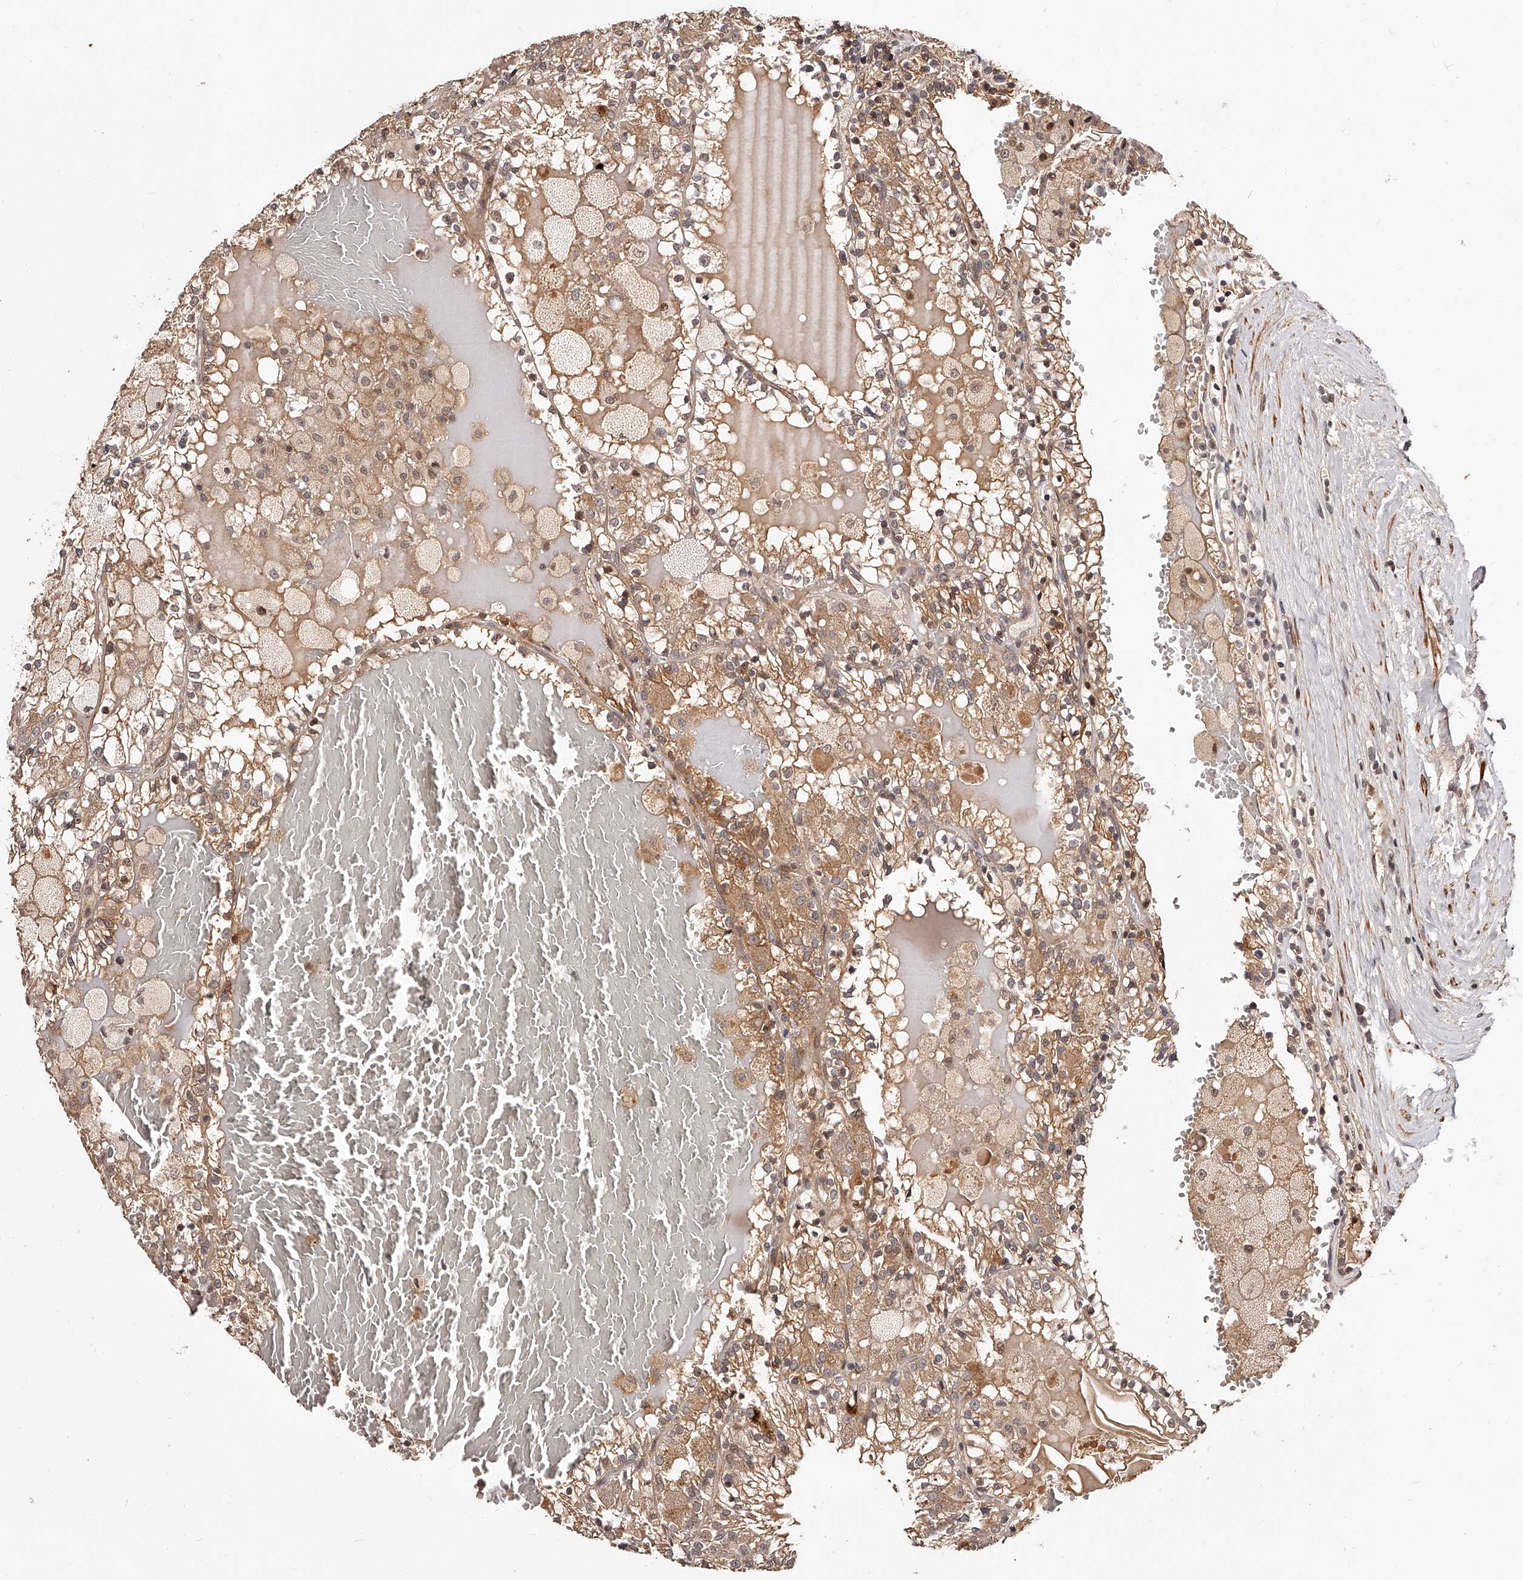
{"staining": {"intensity": "moderate", "quantity": ">75%", "location": "cytoplasmic/membranous"}, "tissue": "renal cancer", "cell_type": "Tumor cells", "image_type": "cancer", "snomed": [{"axis": "morphology", "description": "Adenocarcinoma, NOS"}, {"axis": "topography", "description": "Kidney"}], "caption": "Protein expression analysis of renal adenocarcinoma displays moderate cytoplasmic/membranous positivity in about >75% of tumor cells.", "gene": "CUL7", "patient": {"sex": "female", "age": 56}}